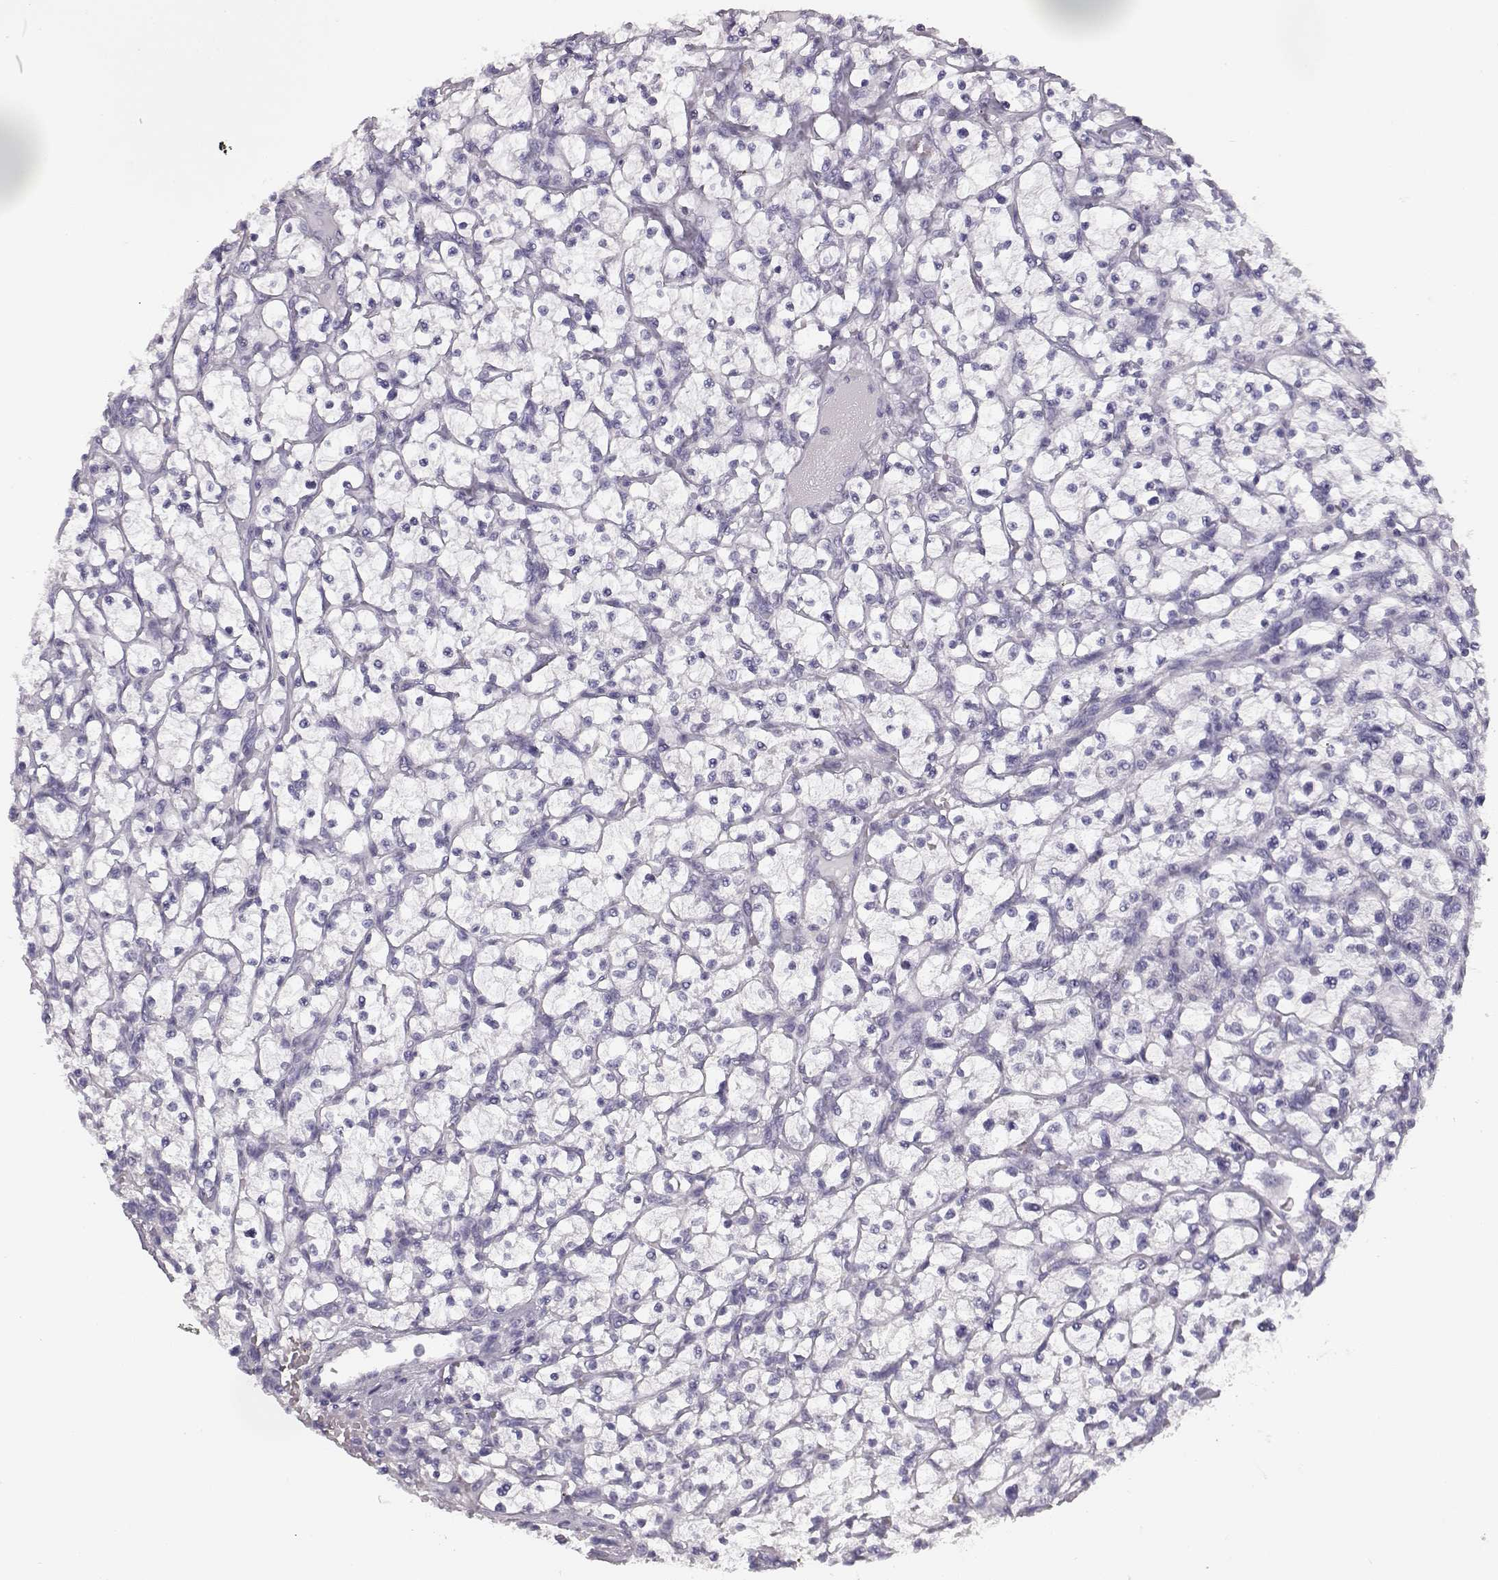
{"staining": {"intensity": "negative", "quantity": "none", "location": "none"}, "tissue": "renal cancer", "cell_type": "Tumor cells", "image_type": "cancer", "snomed": [{"axis": "morphology", "description": "Adenocarcinoma, NOS"}, {"axis": "topography", "description": "Kidney"}], "caption": "The histopathology image reveals no significant staining in tumor cells of adenocarcinoma (renal).", "gene": "BFSP2", "patient": {"sex": "female", "age": 64}}